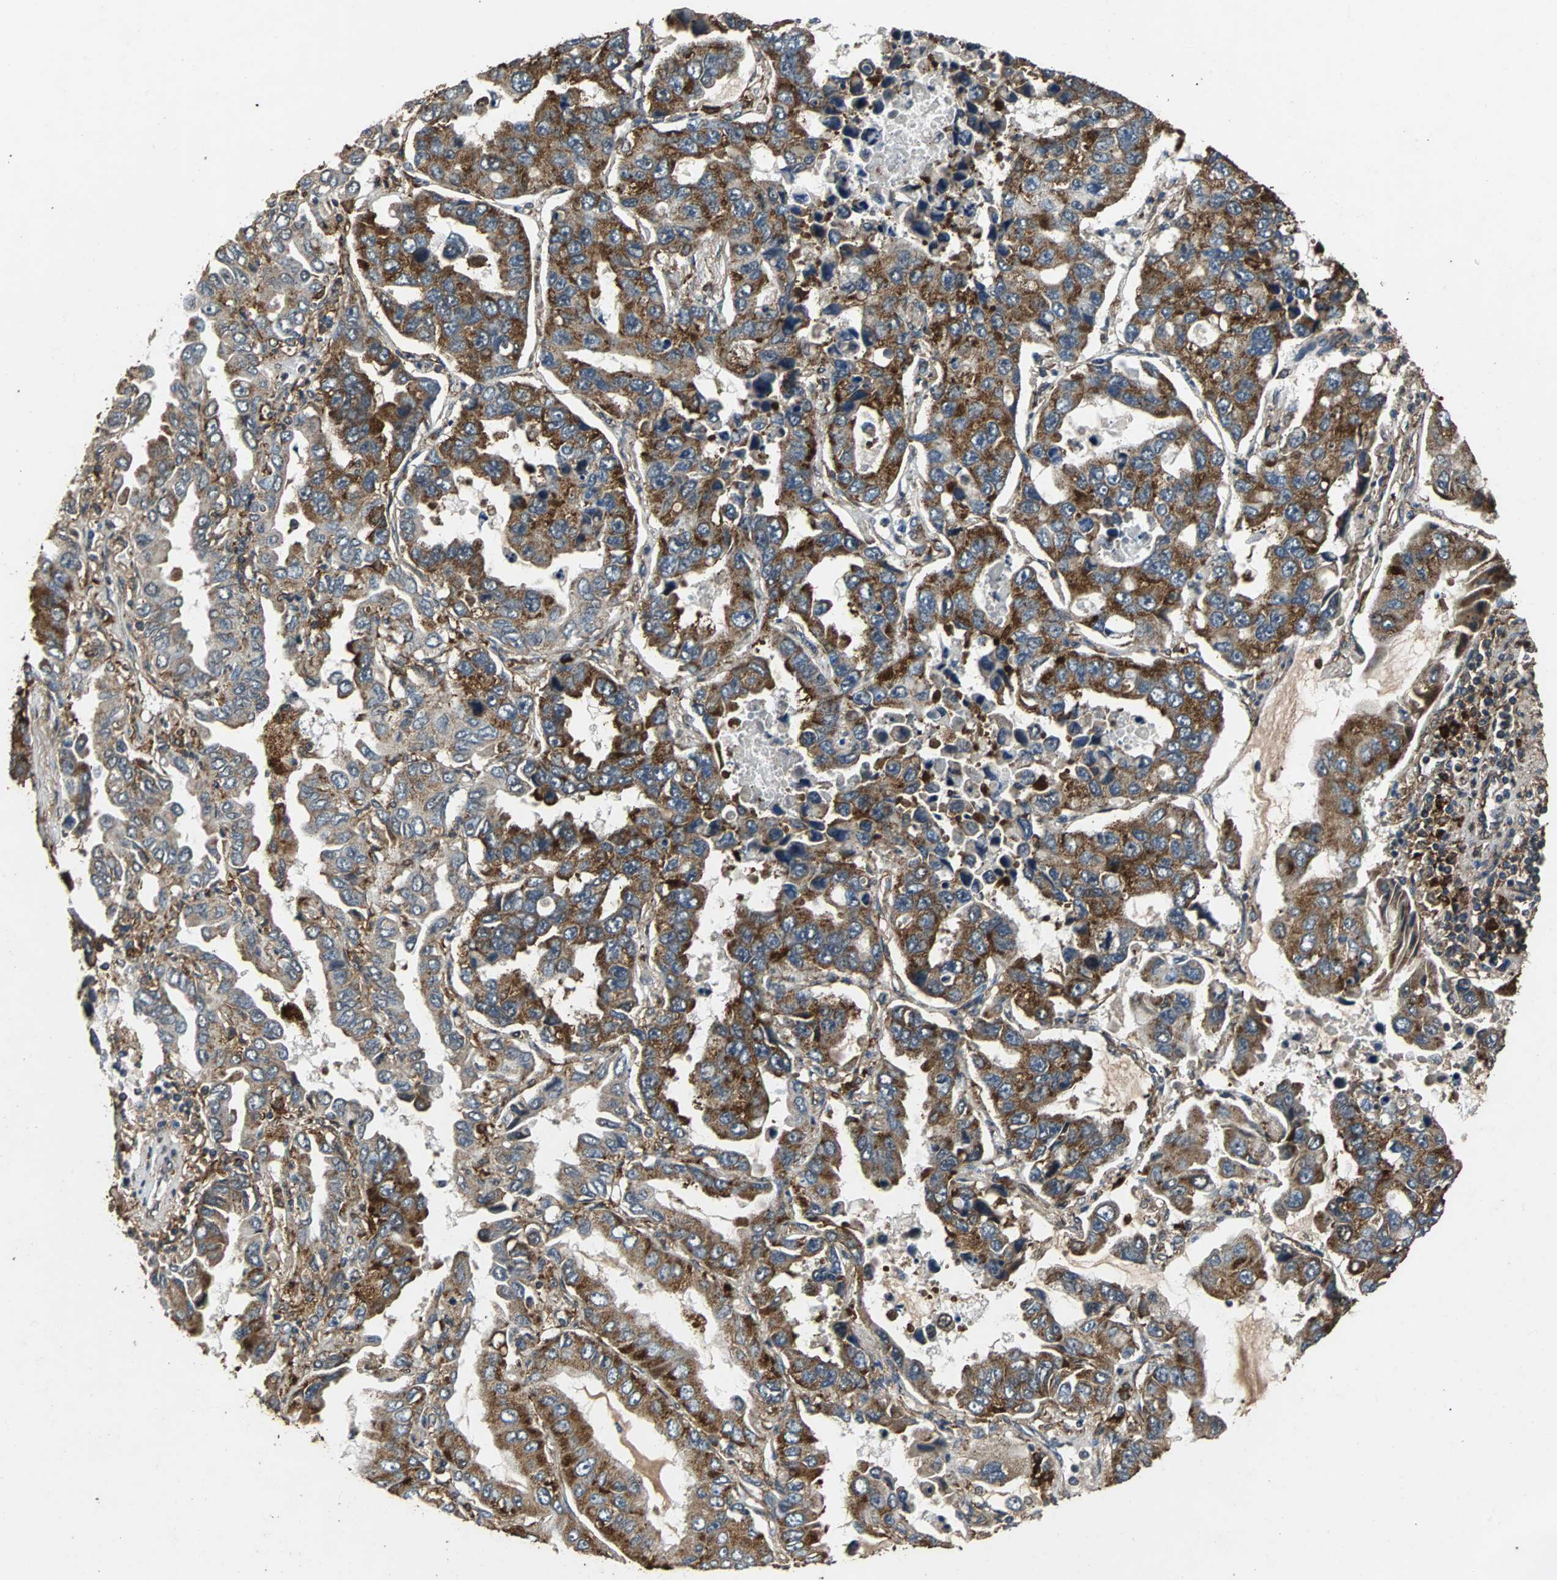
{"staining": {"intensity": "strong", "quantity": ">75%", "location": "cytoplasmic/membranous"}, "tissue": "lung cancer", "cell_type": "Tumor cells", "image_type": "cancer", "snomed": [{"axis": "morphology", "description": "Adenocarcinoma, NOS"}, {"axis": "topography", "description": "Lung"}], "caption": "Immunohistochemistry of lung cancer displays high levels of strong cytoplasmic/membranous staining in about >75% of tumor cells.", "gene": "NAA10", "patient": {"sex": "male", "age": 64}}